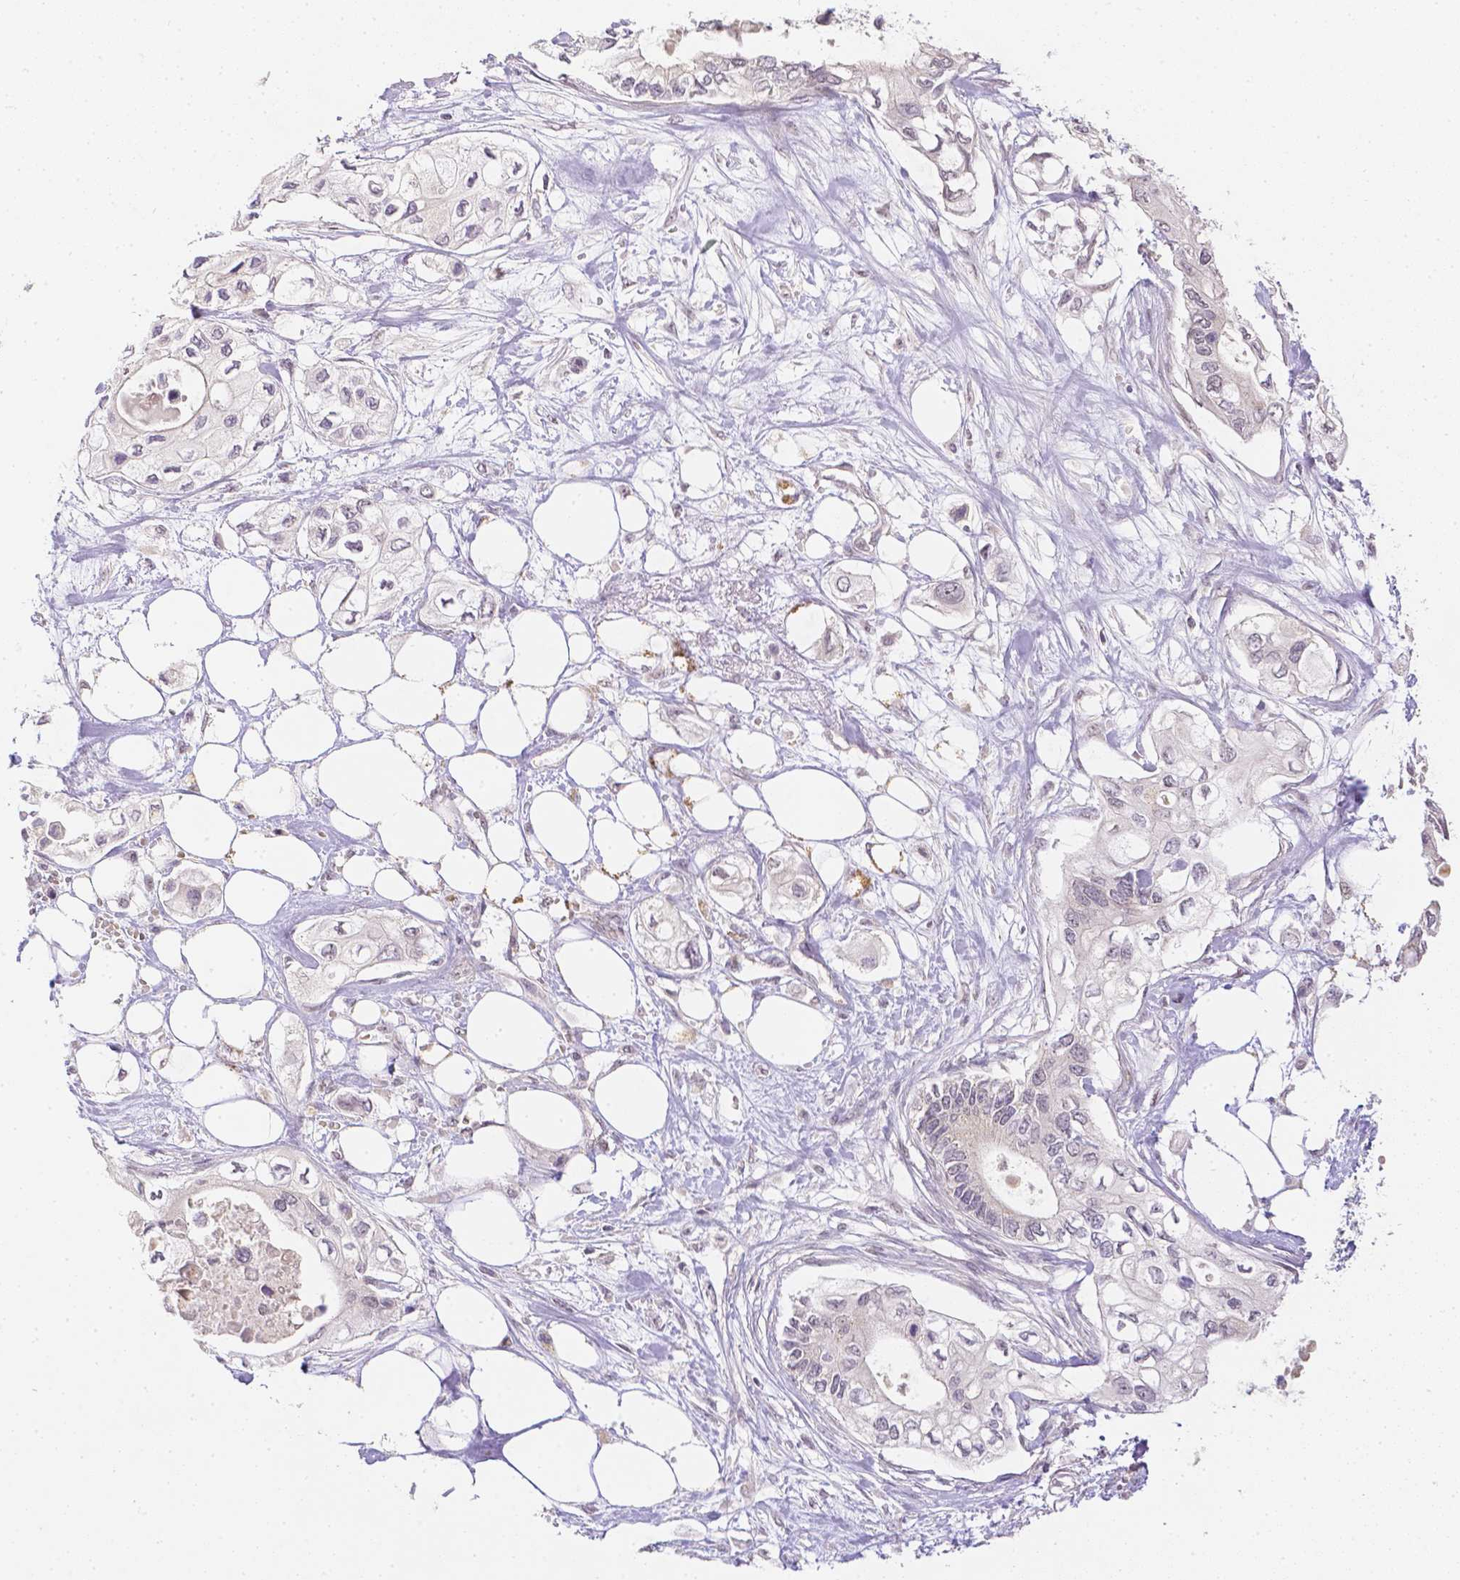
{"staining": {"intensity": "negative", "quantity": "none", "location": "none"}, "tissue": "pancreatic cancer", "cell_type": "Tumor cells", "image_type": "cancer", "snomed": [{"axis": "morphology", "description": "Adenocarcinoma, NOS"}, {"axis": "topography", "description": "Pancreas"}], "caption": "IHC photomicrograph of pancreatic cancer (adenocarcinoma) stained for a protein (brown), which displays no expression in tumor cells.", "gene": "ZNF280B", "patient": {"sex": "female", "age": 63}}